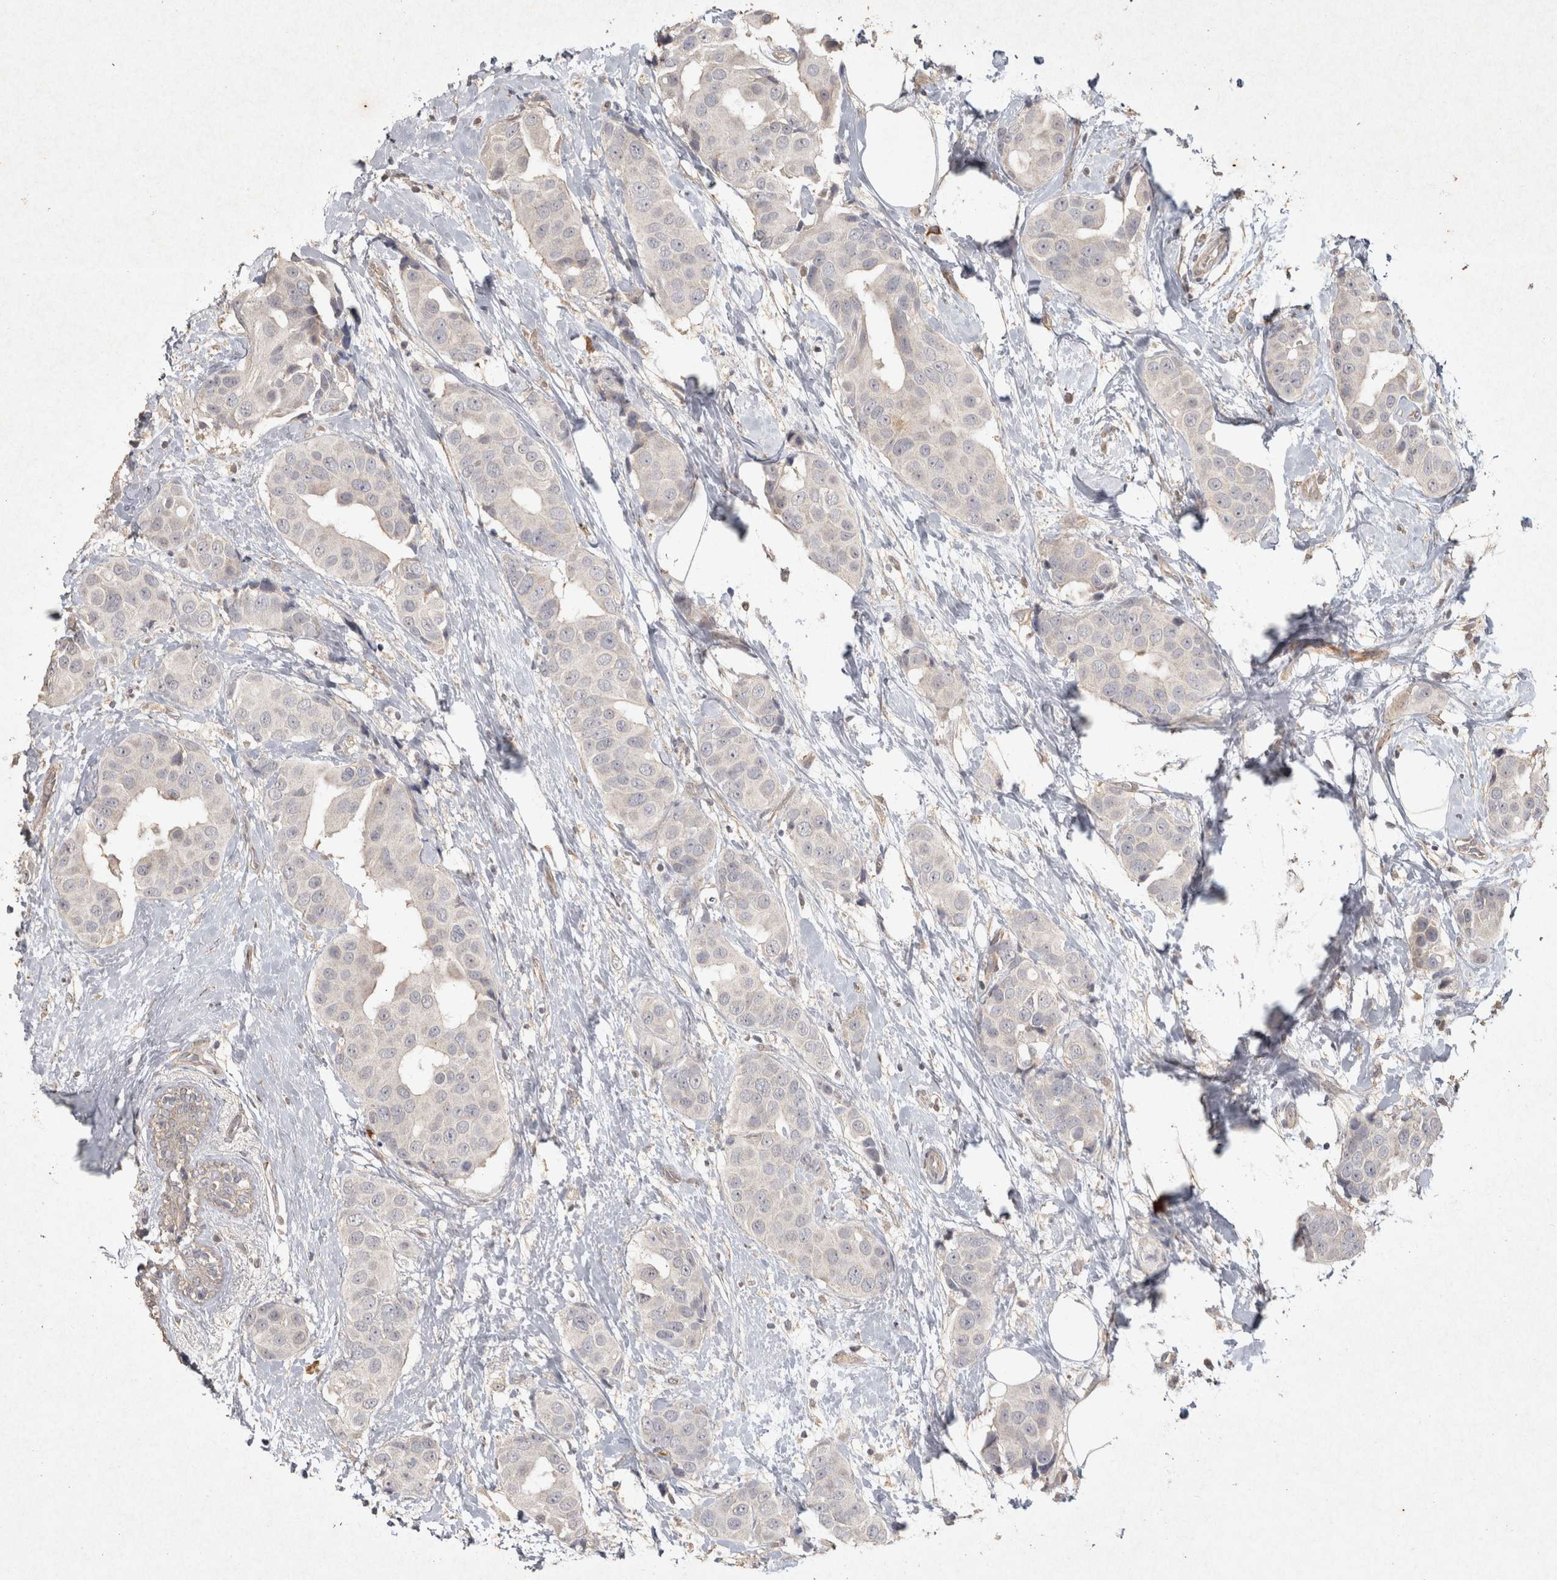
{"staining": {"intensity": "negative", "quantity": "none", "location": "none"}, "tissue": "breast cancer", "cell_type": "Tumor cells", "image_type": "cancer", "snomed": [{"axis": "morphology", "description": "Normal tissue, NOS"}, {"axis": "morphology", "description": "Duct carcinoma"}, {"axis": "topography", "description": "Breast"}], "caption": "Breast cancer was stained to show a protein in brown. There is no significant expression in tumor cells.", "gene": "OSTN", "patient": {"sex": "female", "age": 39}}